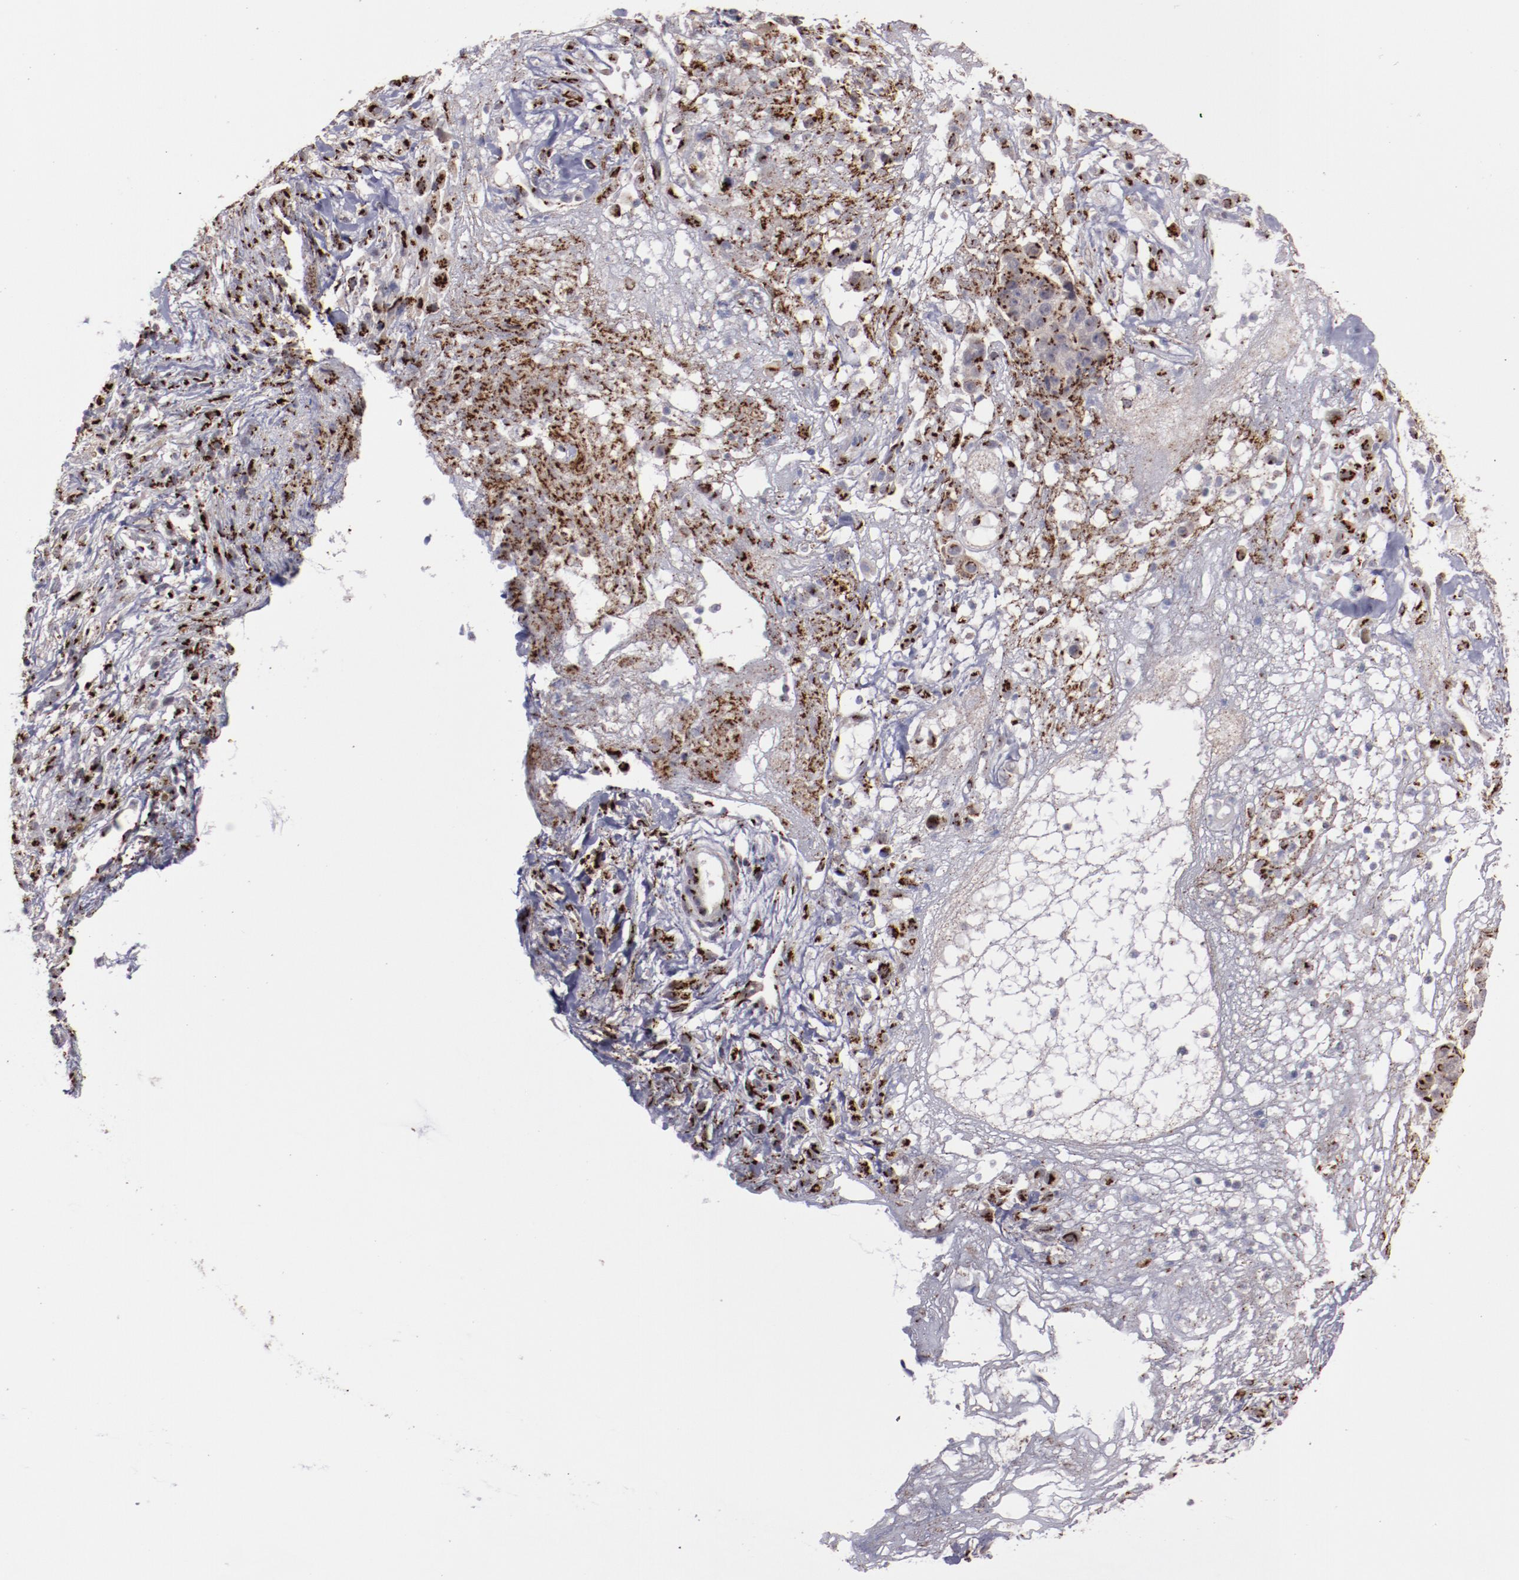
{"staining": {"intensity": "strong", "quantity": ">75%", "location": "cytoplasmic/membranous"}, "tissue": "ovarian cancer", "cell_type": "Tumor cells", "image_type": "cancer", "snomed": [{"axis": "morphology", "description": "Carcinoma, endometroid"}, {"axis": "topography", "description": "Ovary"}], "caption": "Protein expression analysis of human endometroid carcinoma (ovarian) reveals strong cytoplasmic/membranous expression in about >75% of tumor cells.", "gene": "GOLIM4", "patient": {"sex": "female", "age": 42}}